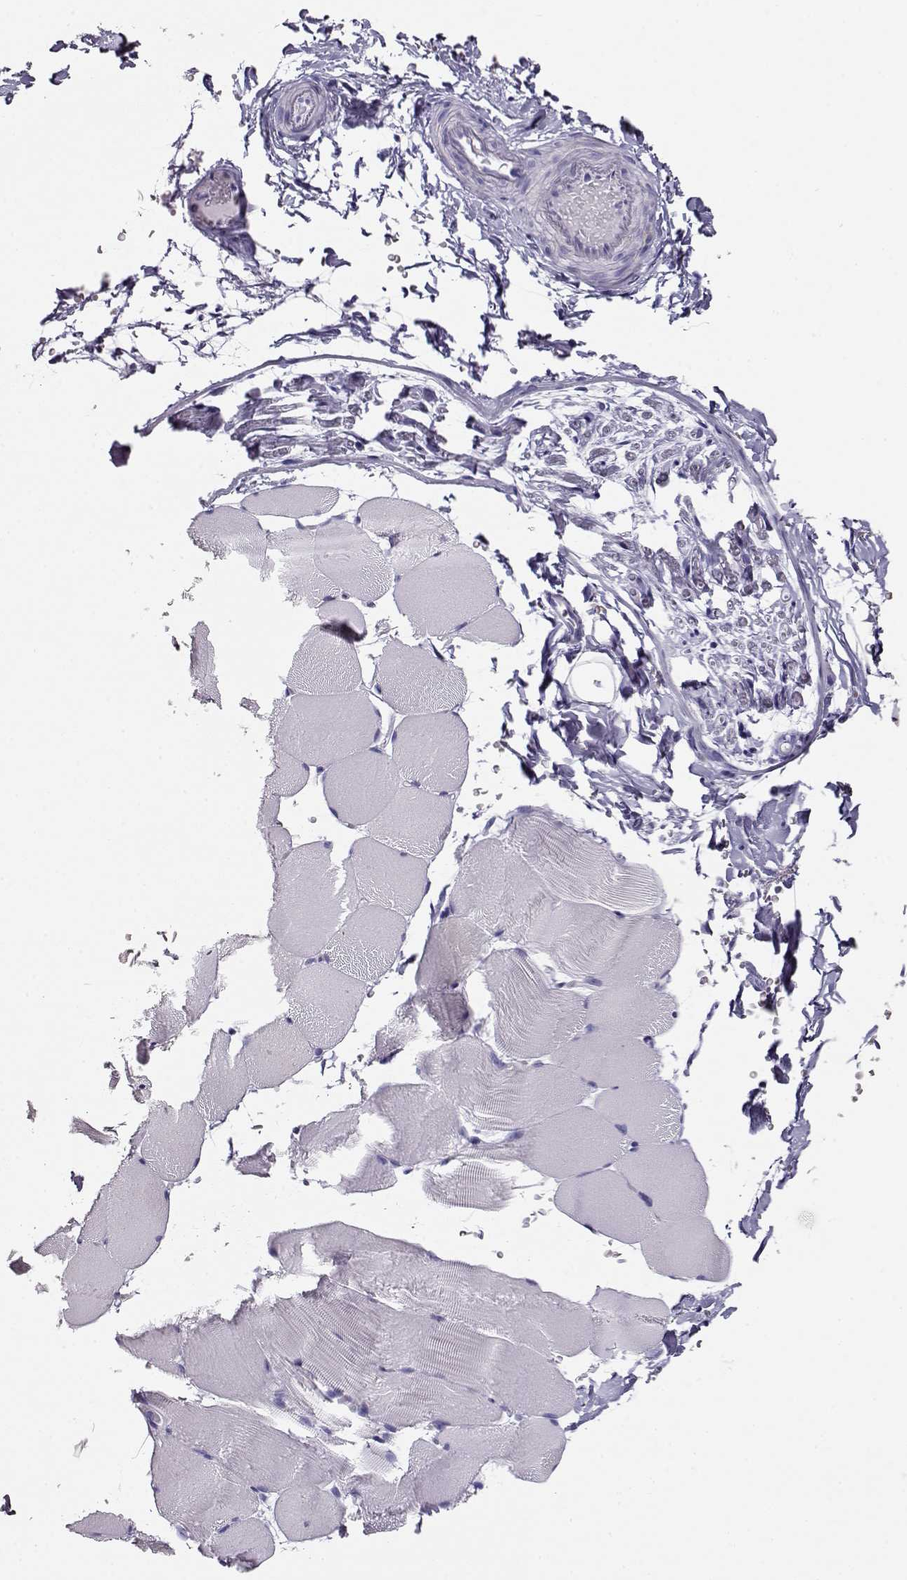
{"staining": {"intensity": "negative", "quantity": "none", "location": "none"}, "tissue": "skeletal muscle", "cell_type": "Myocytes", "image_type": "normal", "snomed": [{"axis": "morphology", "description": "Normal tissue, NOS"}, {"axis": "topography", "description": "Skeletal muscle"}], "caption": "Unremarkable skeletal muscle was stained to show a protein in brown. There is no significant expression in myocytes. (DAB immunohistochemistry (IHC) visualized using brightfield microscopy, high magnification).", "gene": "CRX", "patient": {"sex": "female", "age": 37}}